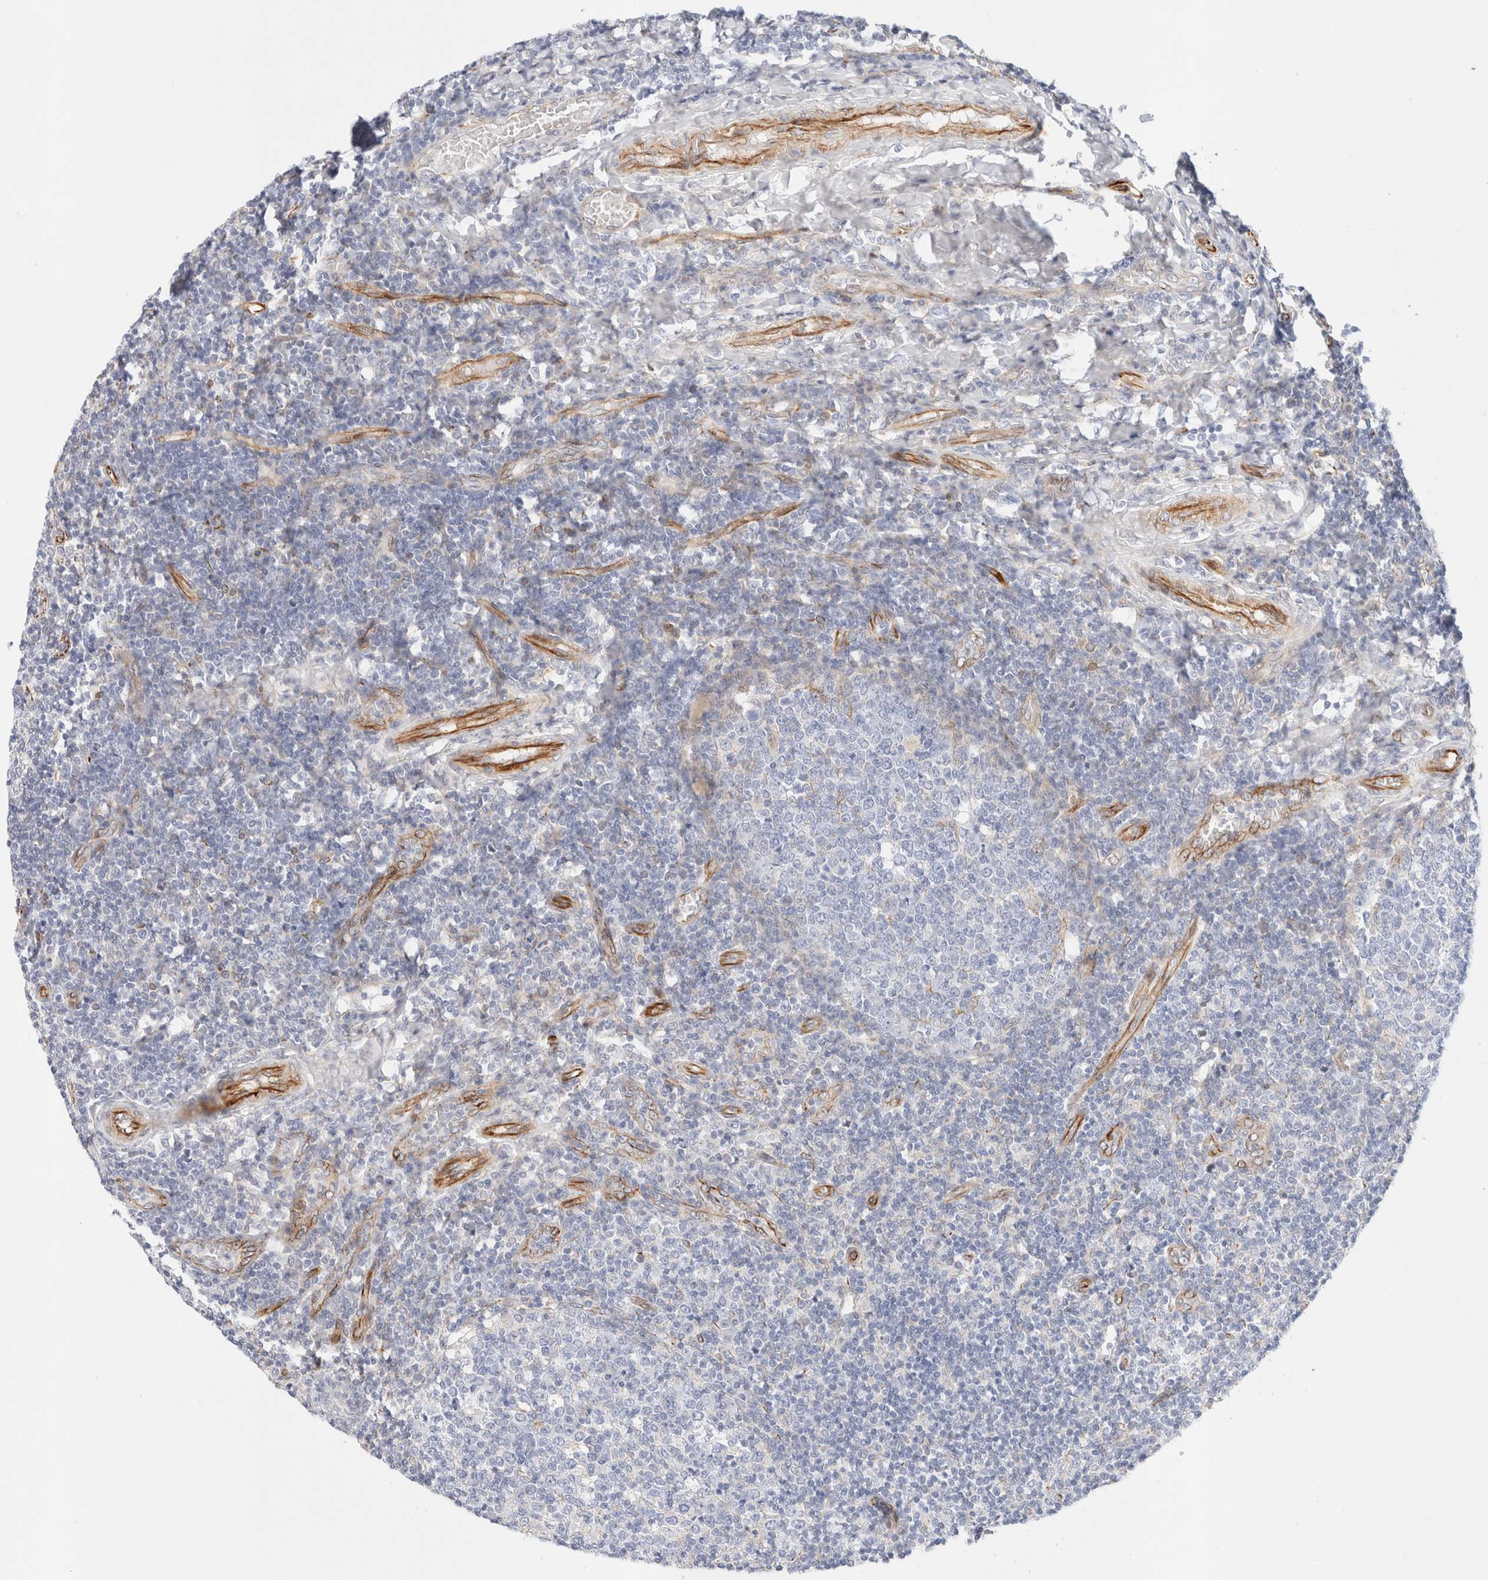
{"staining": {"intensity": "negative", "quantity": "none", "location": "none"}, "tissue": "tonsil", "cell_type": "Germinal center cells", "image_type": "normal", "snomed": [{"axis": "morphology", "description": "Normal tissue, NOS"}, {"axis": "topography", "description": "Tonsil"}], "caption": "The immunohistochemistry (IHC) image has no significant staining in germinal center cells of tonsil.", "gene": "SLC25A48", "patient": {"sex": "female", "age": 19}}